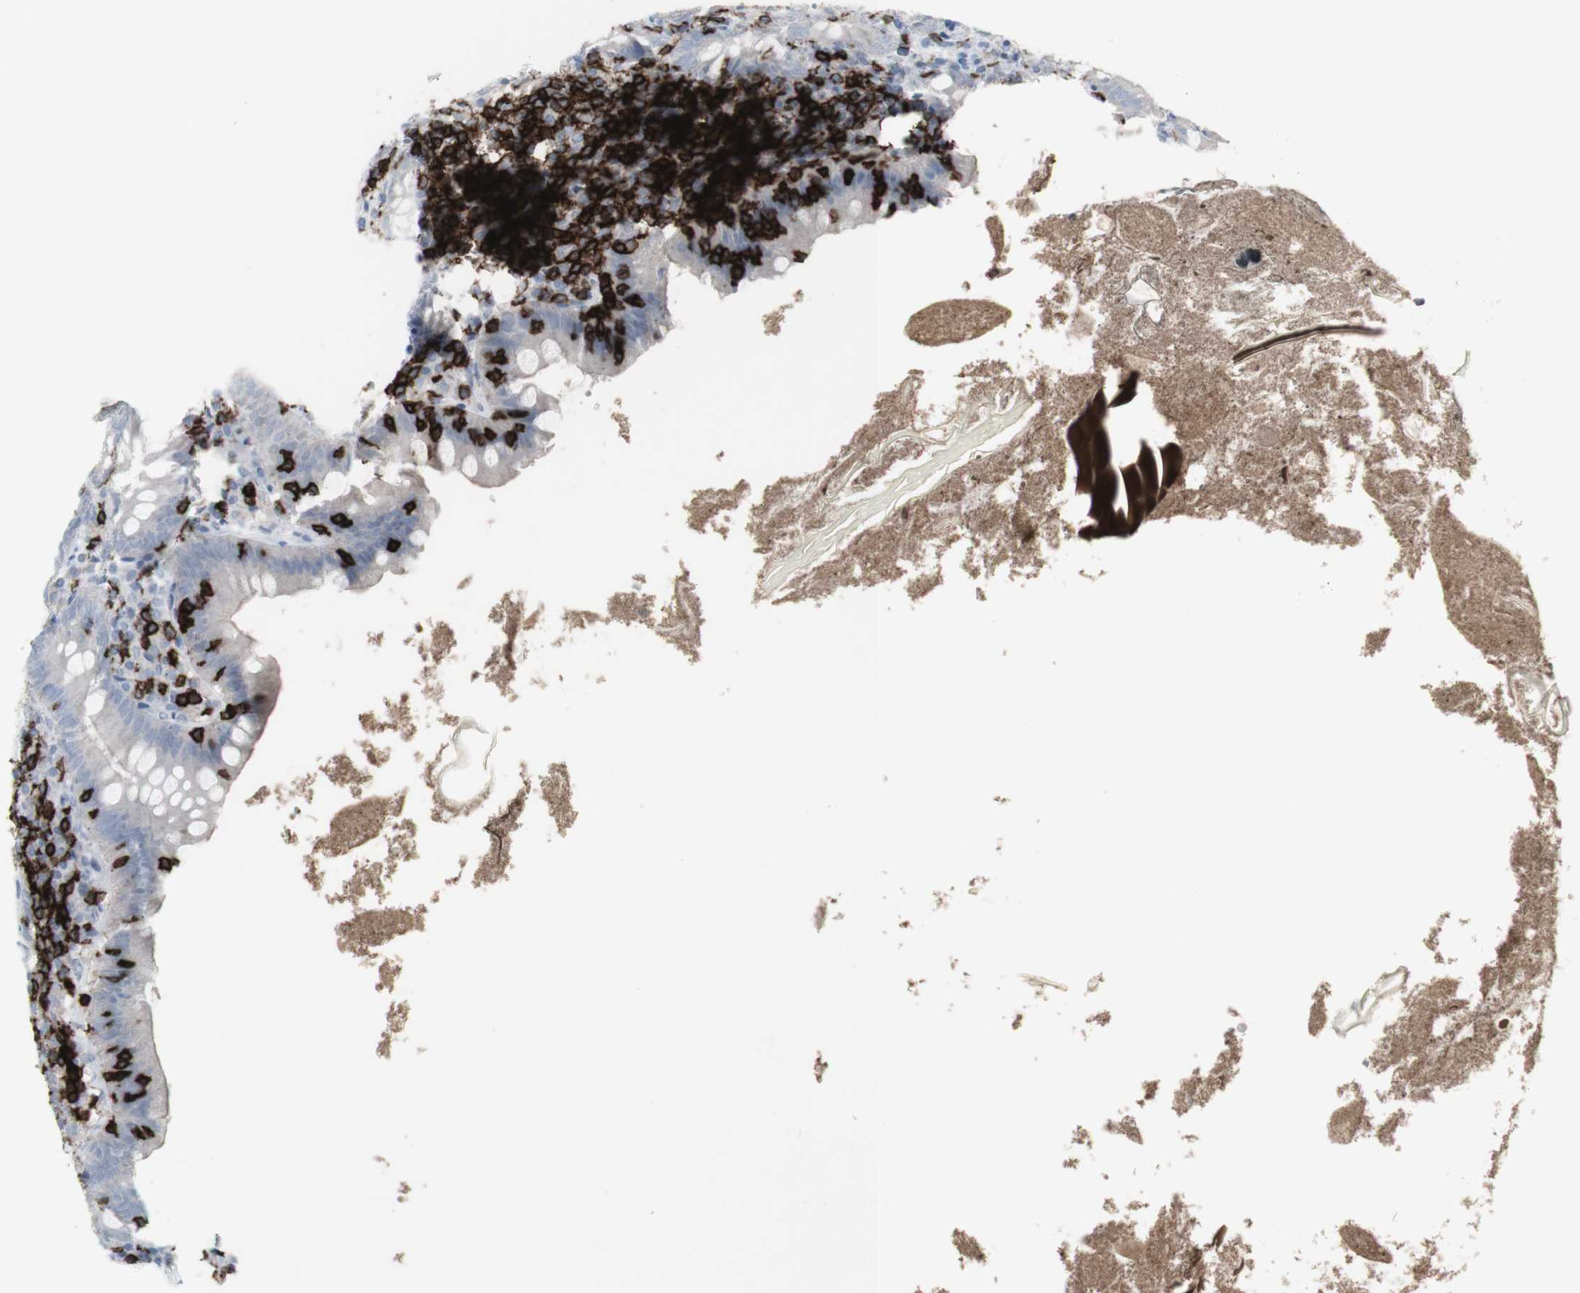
{"staining": {"intensity": "negative", "quantity": "none", "location": "none"}, "tissue": "appendix", "cell_type": "Glandular cells", "image_type": "normal", "snomed": [{"axis": "morphology", "description": "Normal tissue, NOS"}, {"axis": "topography", "description": "Appendix"}], "caption": "Appendix stained for a protein using IHC displays no staining glandular cells.", "gene": "CD247", "patient": {"sex": "male", "age": 52}}